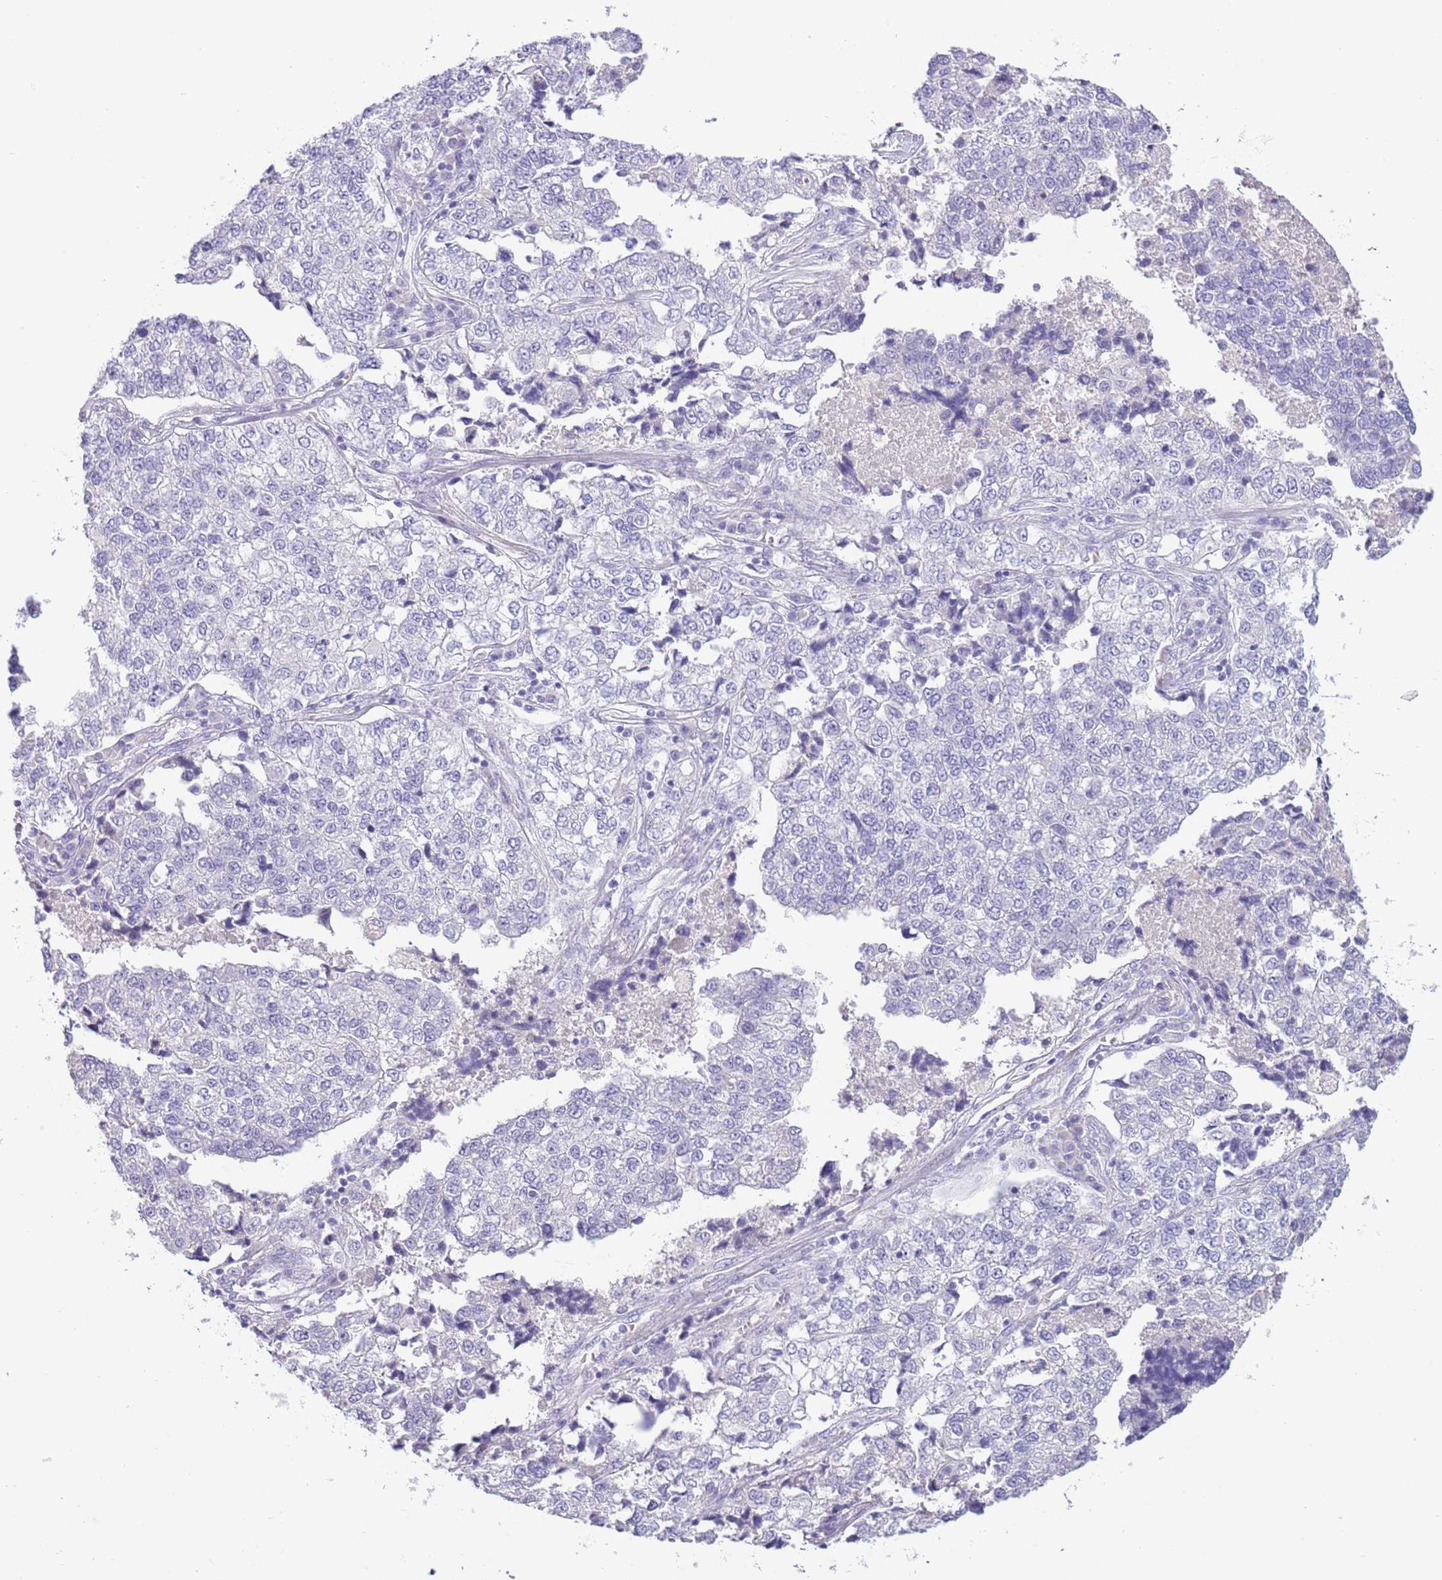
{"staining": {"intensity": "negative", "quantity": "none", "location": "none"}, "tissue": "lung cancer", "cell_type": "Tumor cells", "image_type": "cancer", "snomed": [{"axis": "morphology", "description": "Adenocarcinoma, NOS"}, {"axis": "topography", "description": "Lung"}], "caption": "An IHC histopathology image of adenocarcinoma (lung) is shown. There is no staining in tumor cells of adenocarcinoma (lung).", "gene": "TOX2", "patient": {"sex": "male", "age": 49}}